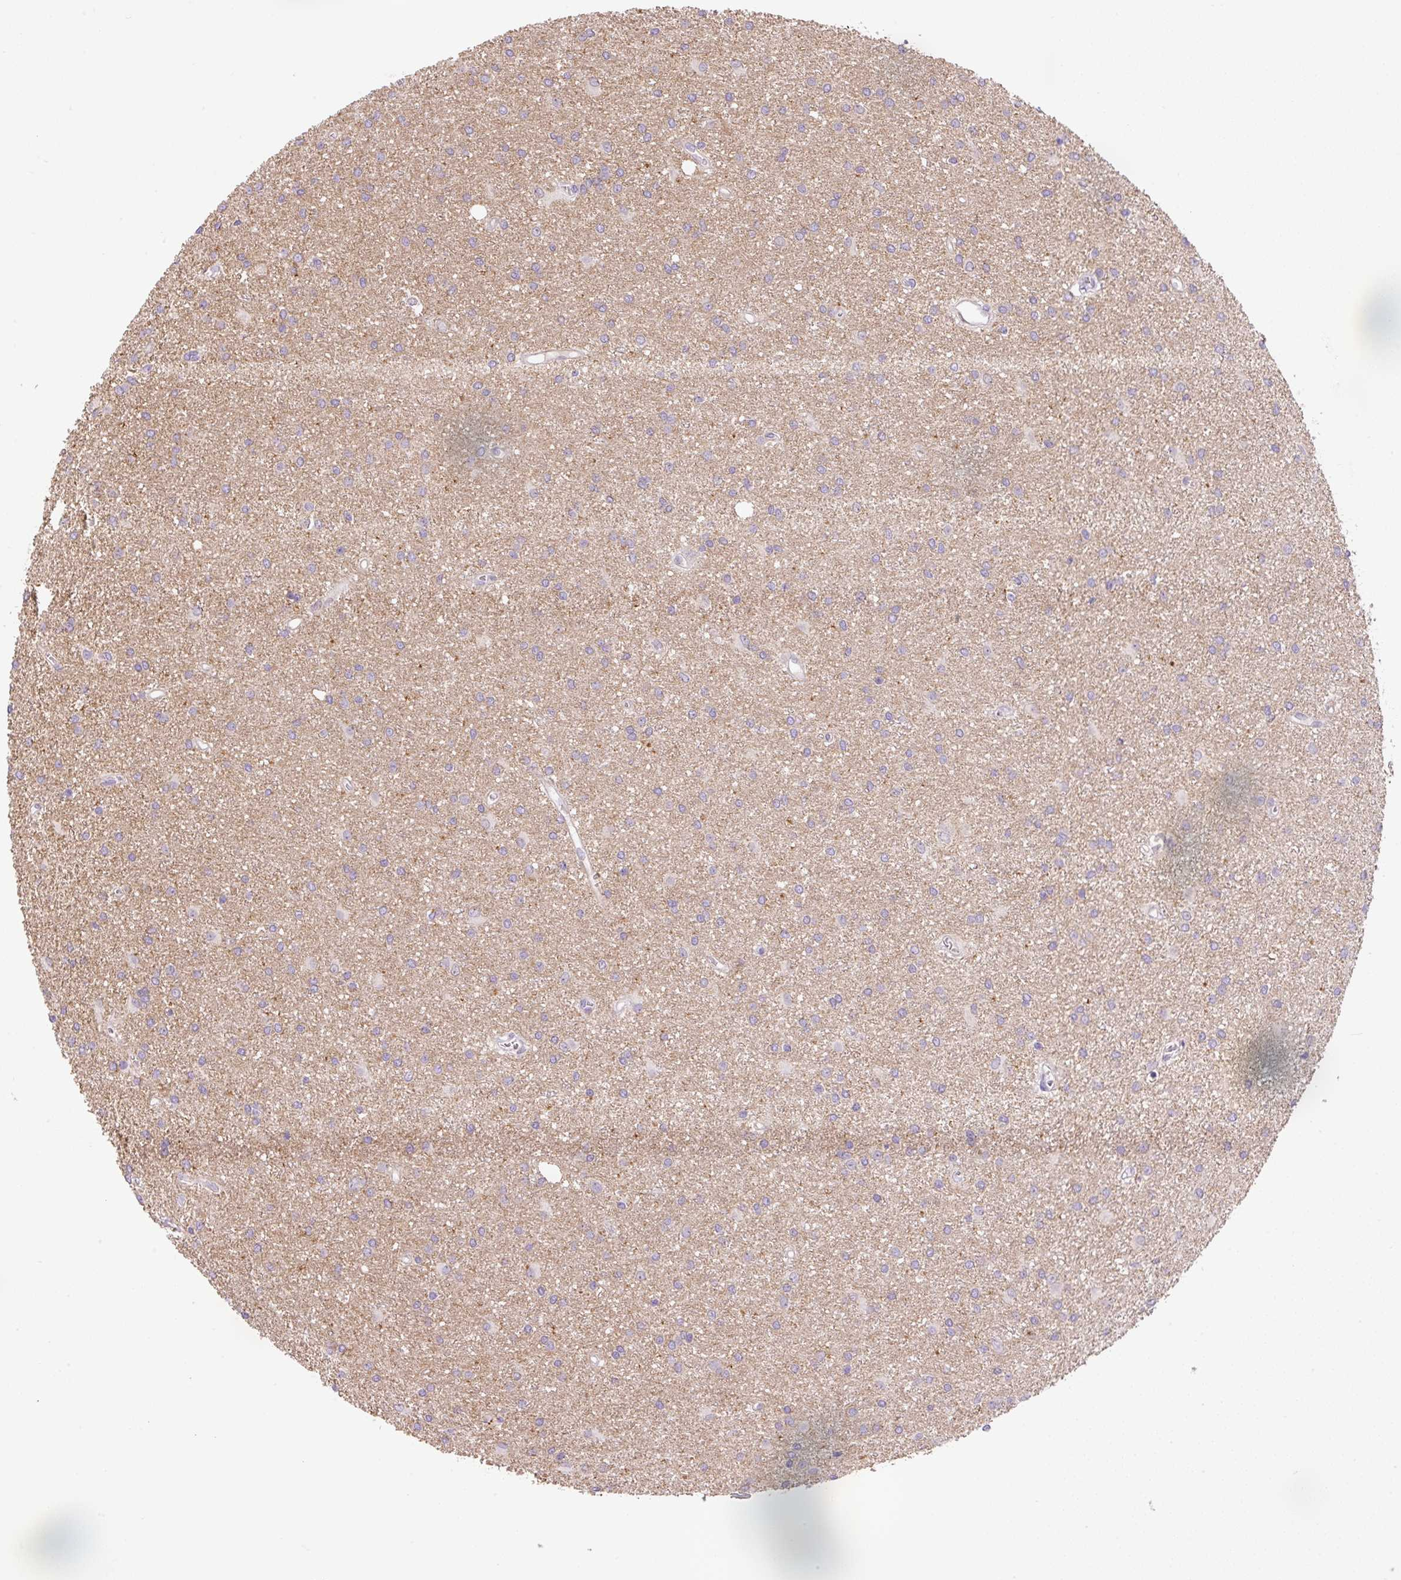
{"staining": {"intensity": "negative", "quantity": "none", "location": "none"}, "tissue": "glioma", "cell_type": "Tumor cells", "image_type": "cancer", "snomed": [{"axis": "morphology", "description": "Glioma, malignant, High grade"}, {"axis": "topography", "description": "Brain"}], "caption": "High magnification brightfield microscopy of high-grade glioma (malignant) stained with DAB (brown) and counterstained with hematoxylin (blue): tumor cells show no significant staining.", "gene": "TDRD15", "patient": {"sex": "female", "age": 50}}